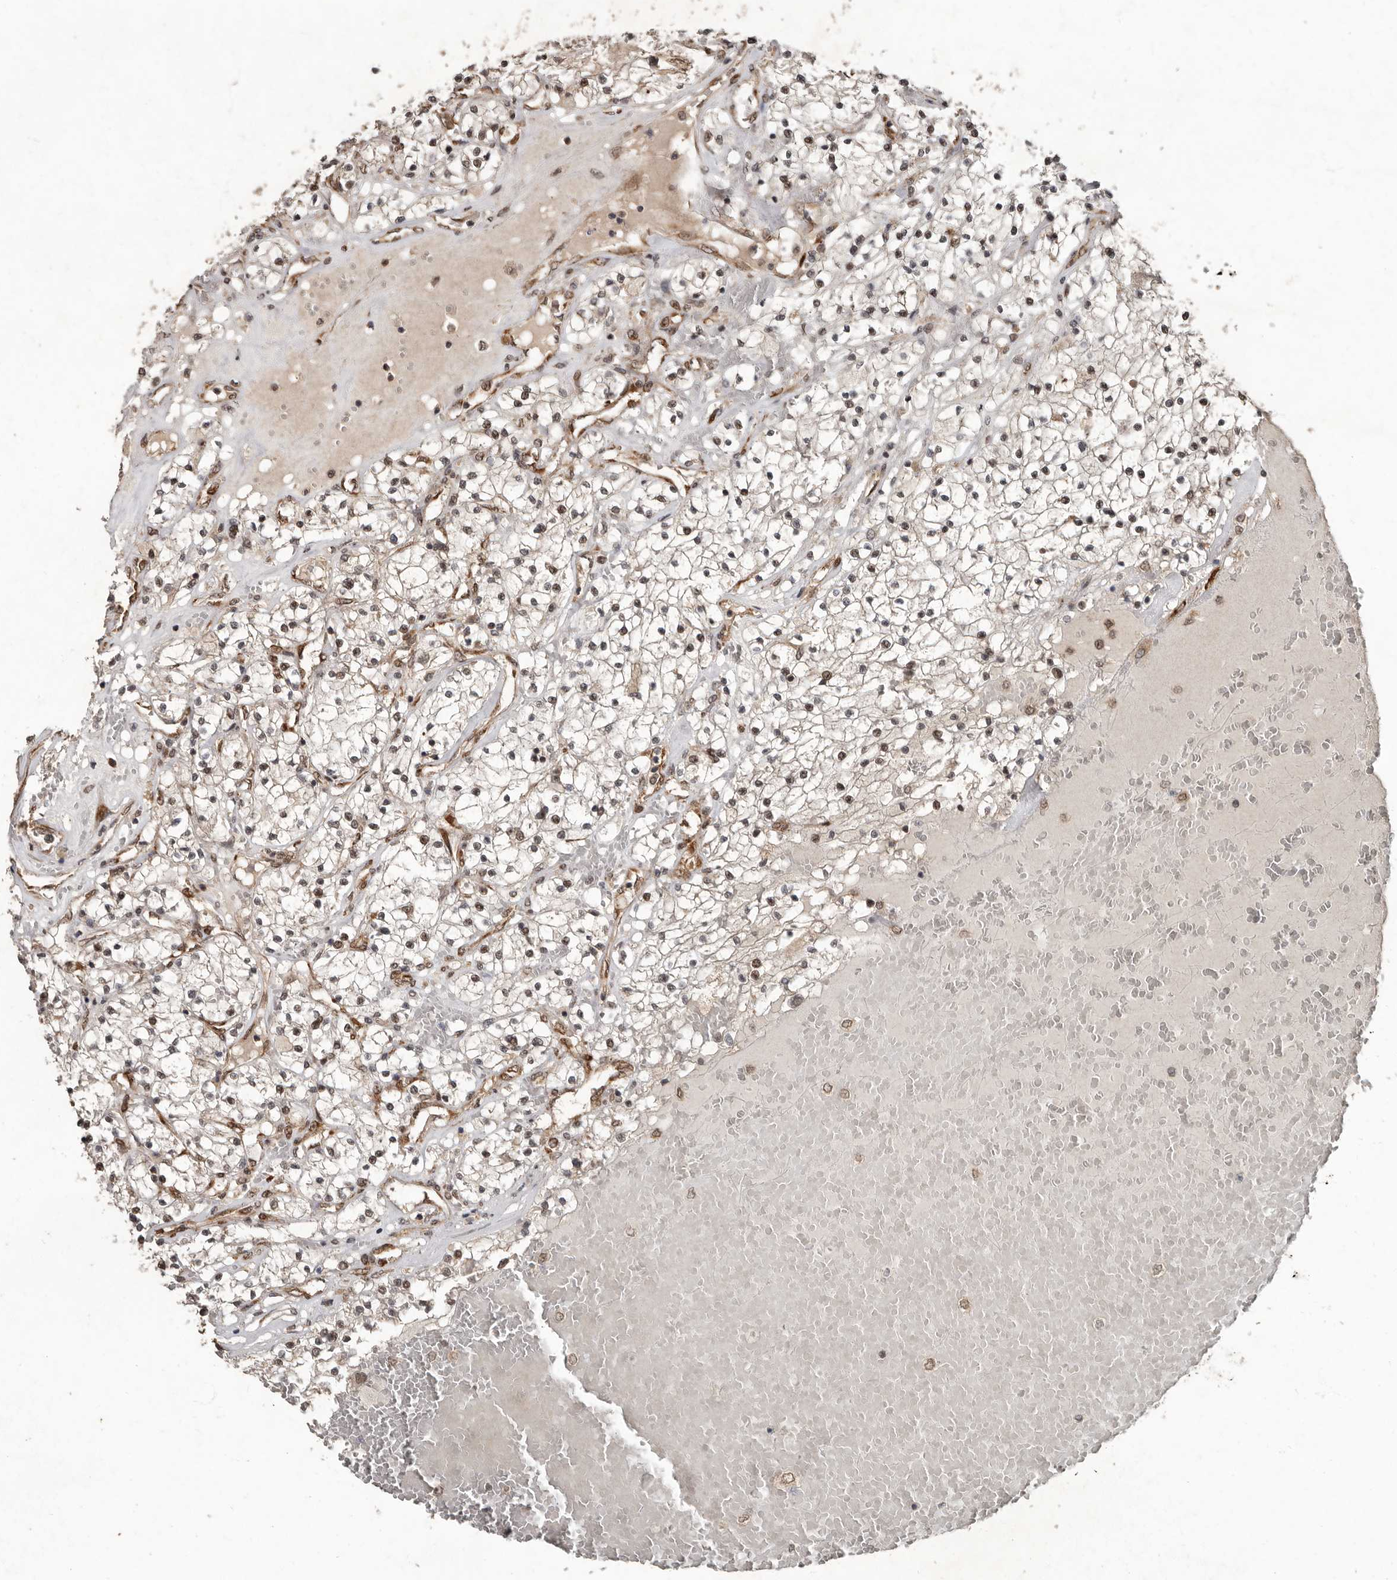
{"staining": {"intensity": "weak", "quantity": "25%-75%", "location": "cytoplasmic/membranous,nuclear"}, "tissue": "renal cancer", "cell_type": "Tumor cells", "image_type": "cancer", "snomed": [{"axis": "morphology", "description": "Normal tissue, NOS"}, {"axis": "morphology", "description": "Adenocarcinoma, NOS"}, {"axis": "topography", "description": "Kidney"}], "caption": "Adenocarcinoma (renal) stained with a brown dye exhibits weak cytoplasmic/membranous and nuclear positive expression in approximately 25%-75% of tumor cells.", "gene": "LRGUK", "patient": {"sex": "male", "age": 68}}